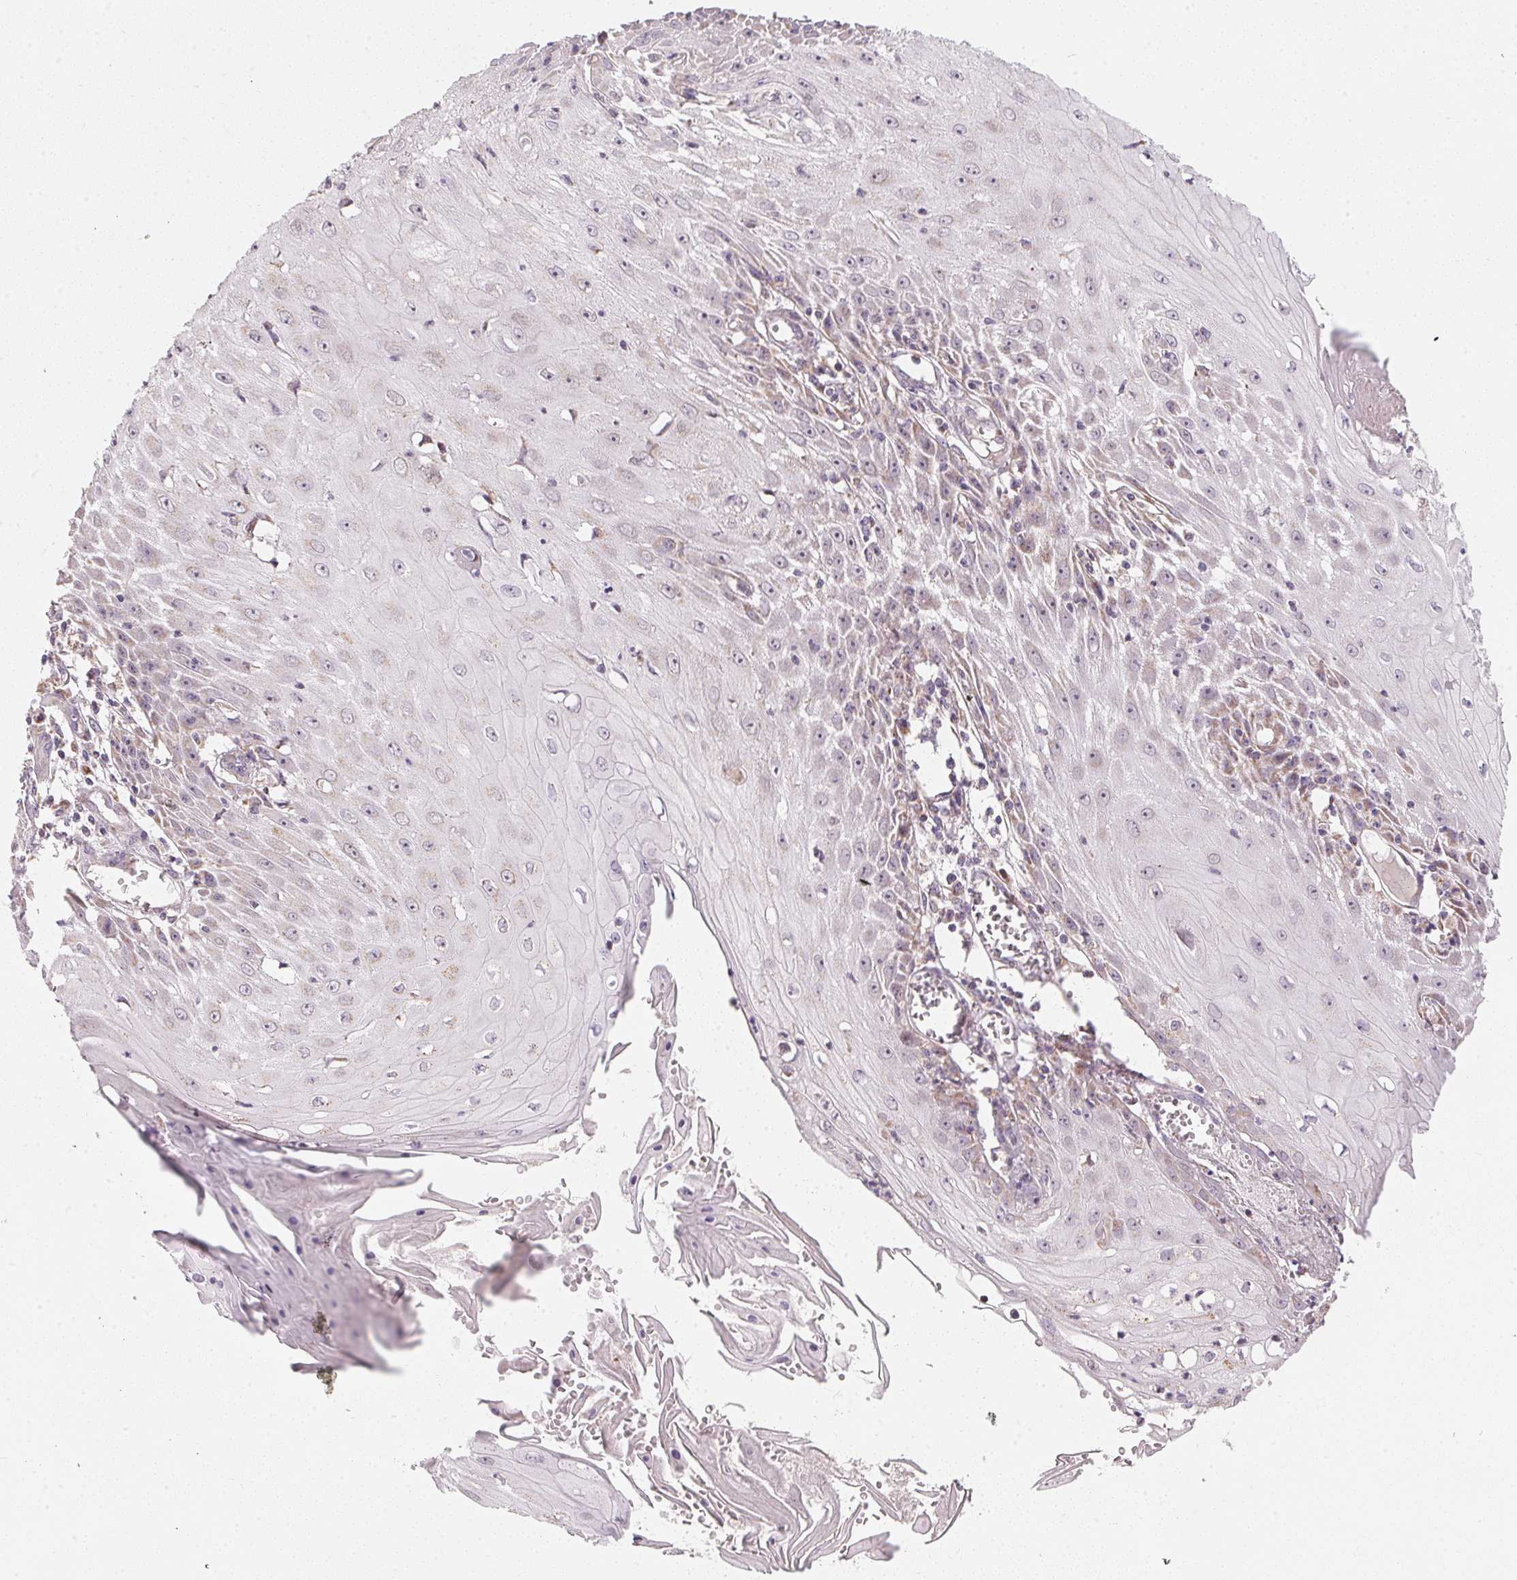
{"staining": {"intensity": "negative", "quantity": "none", "location": "none"}, "tissue": "skin cancer", "cell_type": "Tumor cells", "image_type": "cancer", "snomed": [{"axis": "morphology", "description": "Squamous cell carcinoma, NOS"}, {"axis": "topography", "description": "Skin"}], "caption": "A micrograph of human skin cancer is negative for staining in tumor cells.", "gene": "COQ7", "patient": {"sex": "female", "age": 73}}